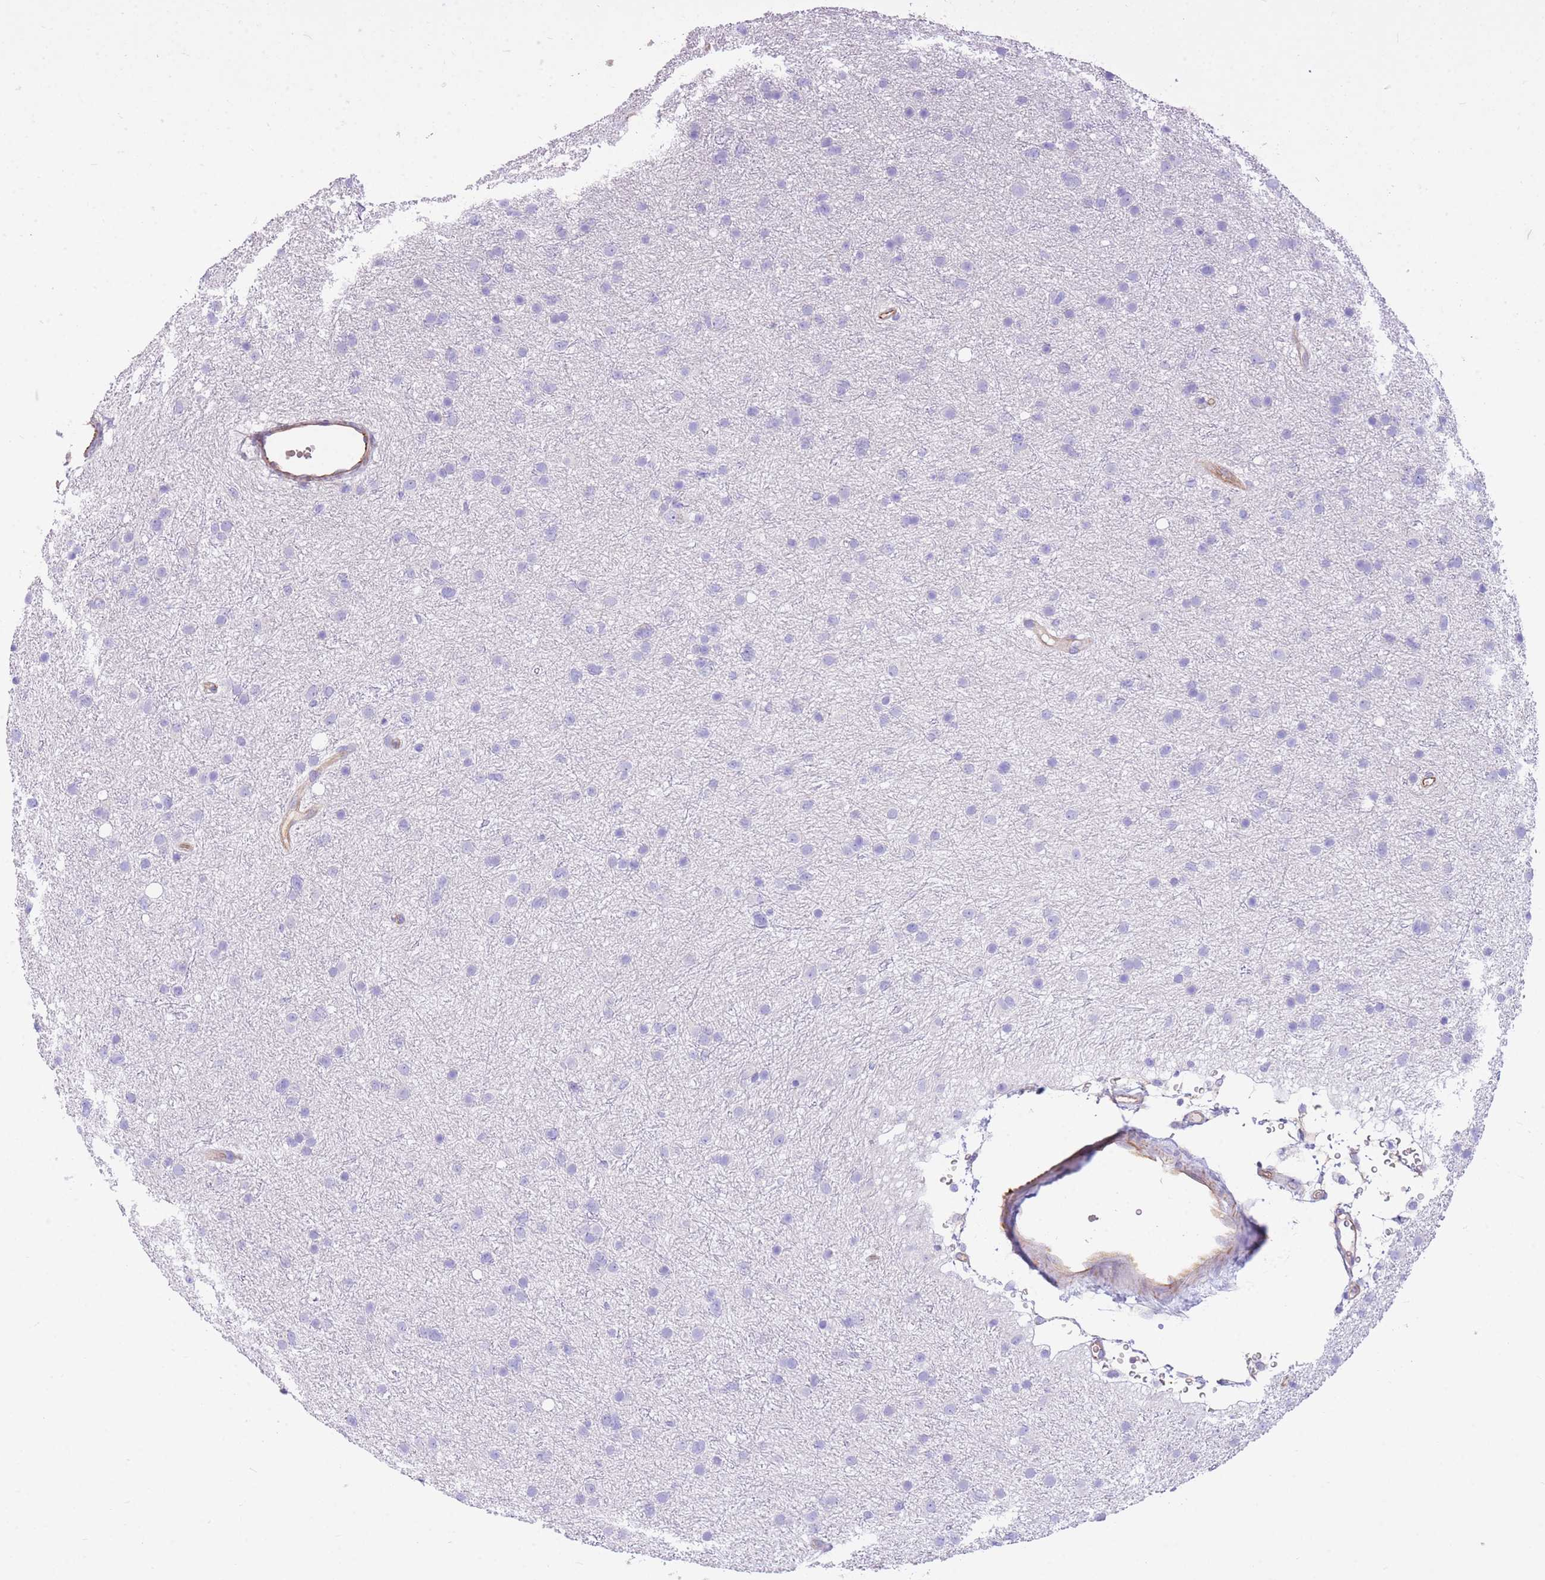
{"staining": {"intensity": "negative", "quantity": "none", "location": "none"}, "tissue": "glioma", "cell_type": "Tumor cells", "image_type": "cancer", "snomed": [{"axis": "morphology", "description": "Glioma, malignant, Low grade"}, {"axis": "topography", "description": "Cerebral cortex"}], "caption": "IHC of human glioma displays no positivity in tumor cells.", "gene": "ANKRD53", "patient": {"sex": "female", "age": 39}}